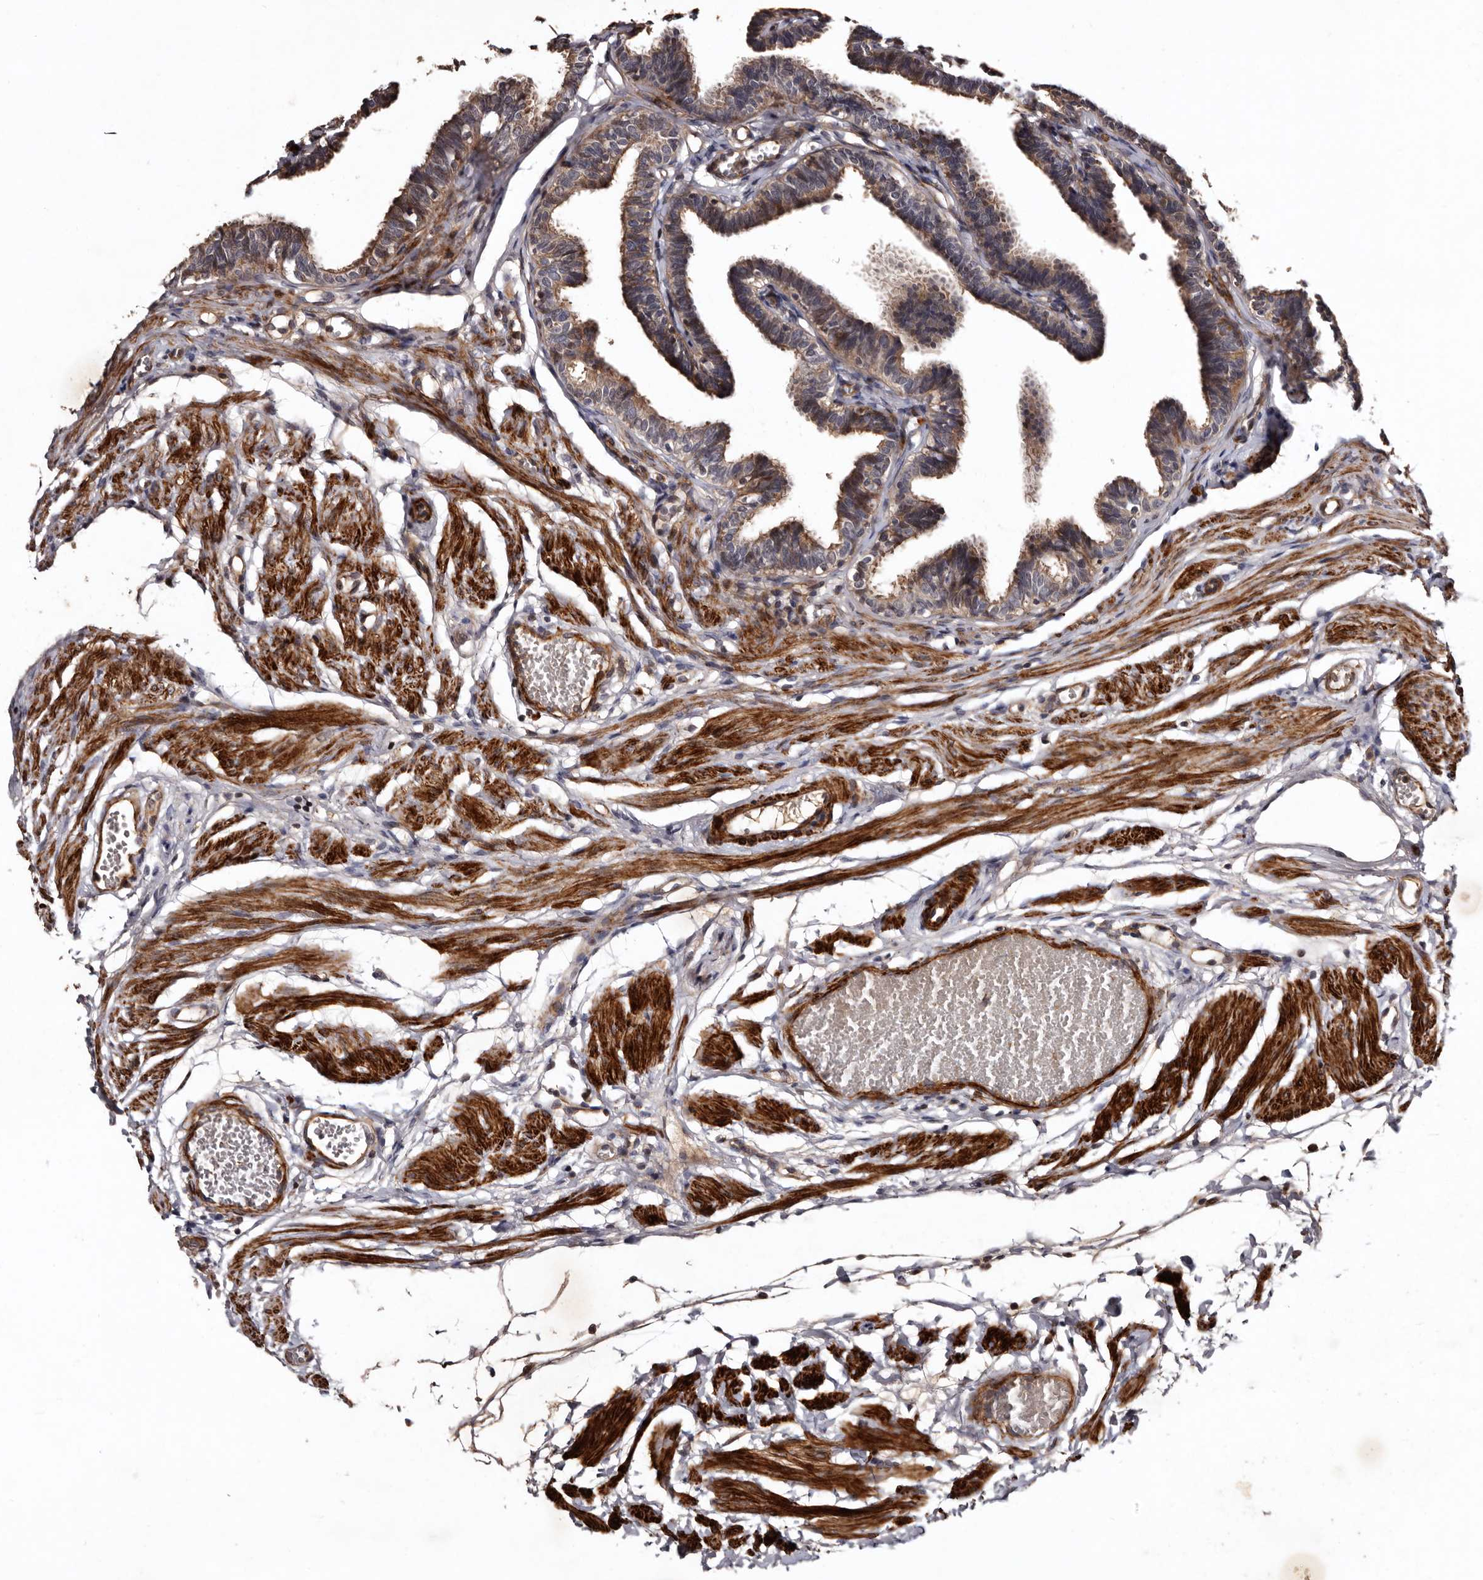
{"staining": {"intensity": "moderate", "quantity": ">75%", "location": "cytoplasmic/membranous"}, "tissue": "fallopian tube", "cell_type": "Glandular cells", "image_type": "normal", "snomed": [{"axis": "morphology", "description": "Normal tissue, NOS"}, {"axis": "topography", "description": "Fallopian tube"}, {"axis": "topography", "description": "Ovary"}], "caption": "Immunohistochemistry (IHC) of unremarkable human fallopian tube reveals medium levels of moderate cytoplasmic/membranous expression in approximately >75% of glandular cells. (DAB (3,3'-diaminobenzidine) = brown stain, brightfield microscopy at high magnification).", "gene": "PRKD3", "patient": {"sex": "female", "age": 23}}